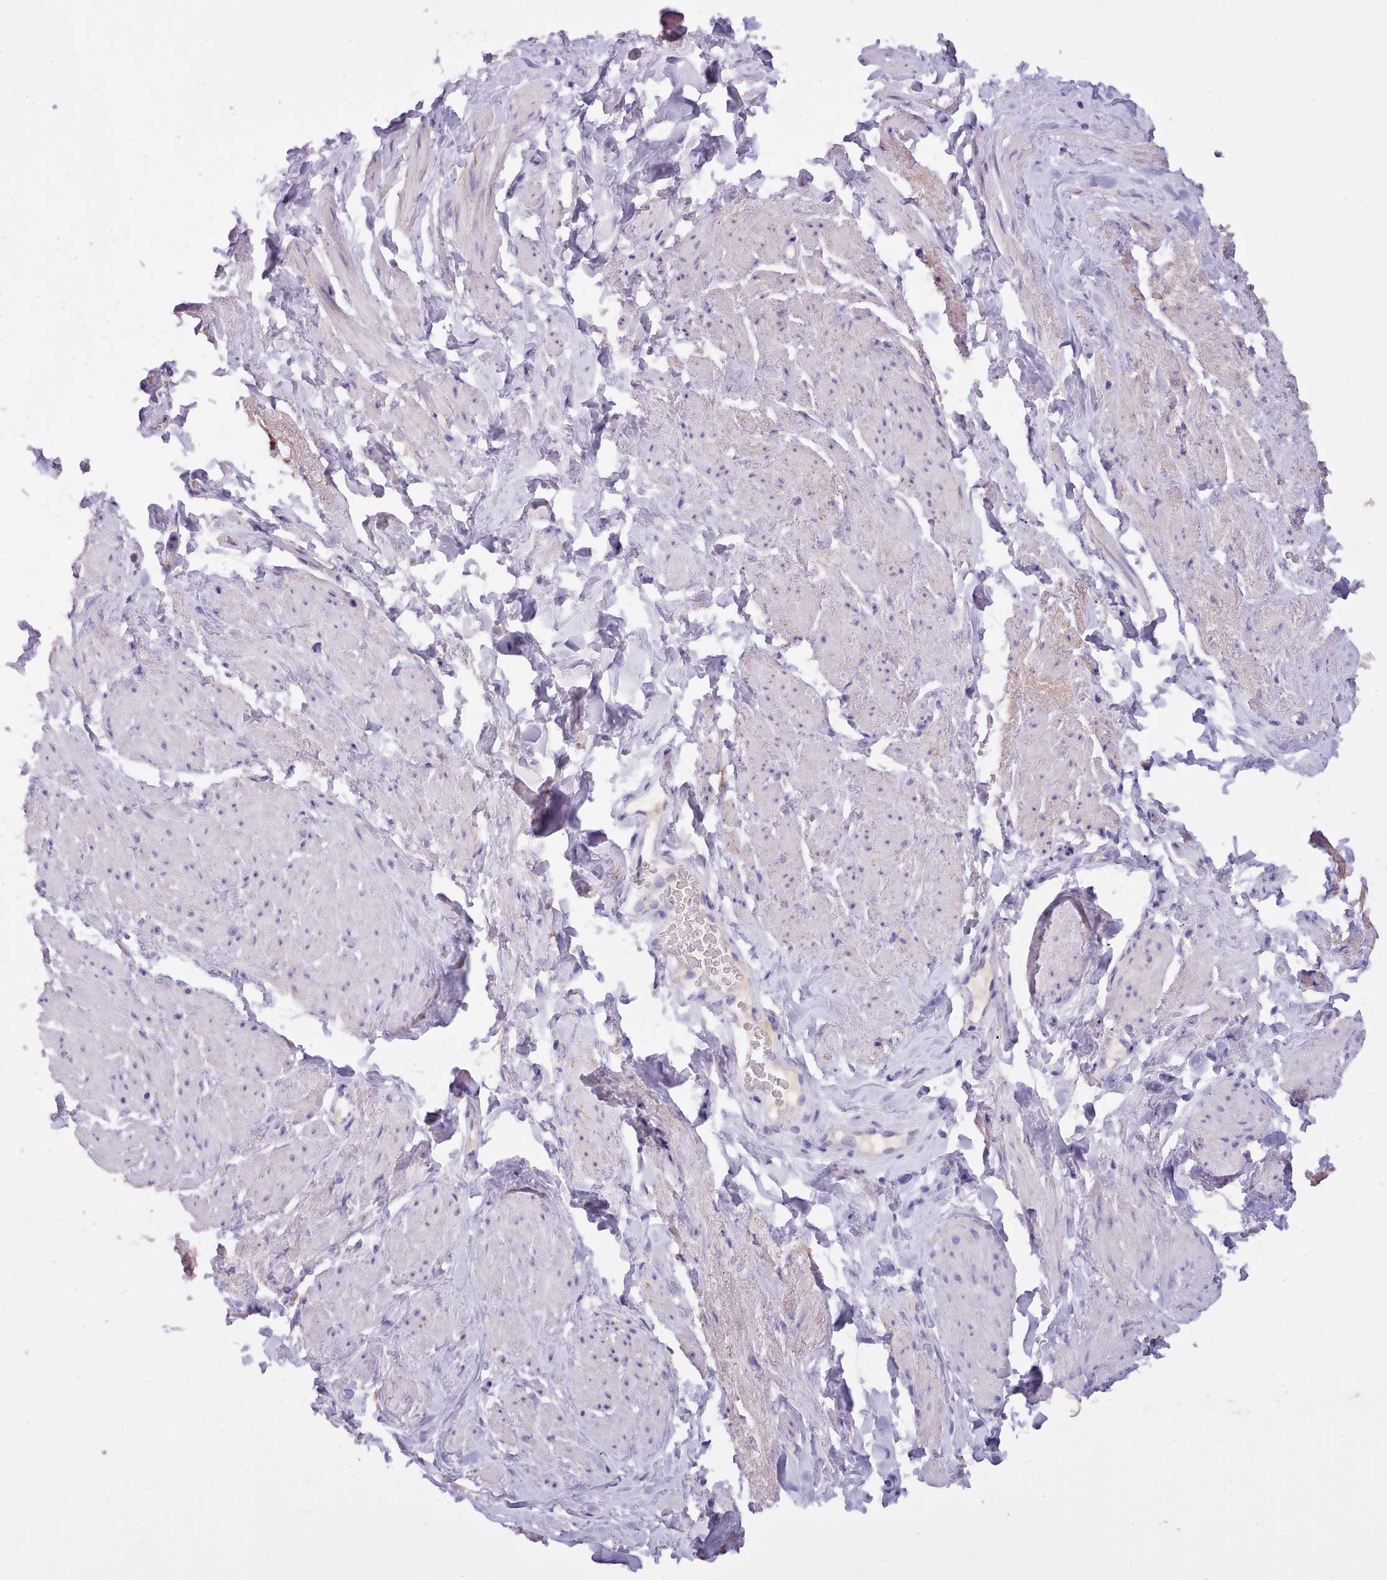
{"staining": {"intensity": "negative", "quantity": "none", "location": "none"}, "tissue": "smooth muscle", "cell_type": "Smooth muscle cells", "image_type": "normal", "snomed": [{"axis": "morphology", "description": "Normal tissue, NOS"}, {"axis": "topography", "description": "Smooth muscle"}, {"axis": "topography", "description": "Peripheral nerve tissue"}], "caption": "A high-resolution image shows IHC staining of benign smooth muscle, which shows no significant staining in smooth muscle cells.", "gene": "CYP2A13", "patient": {"sex": "male", "age": 69}}